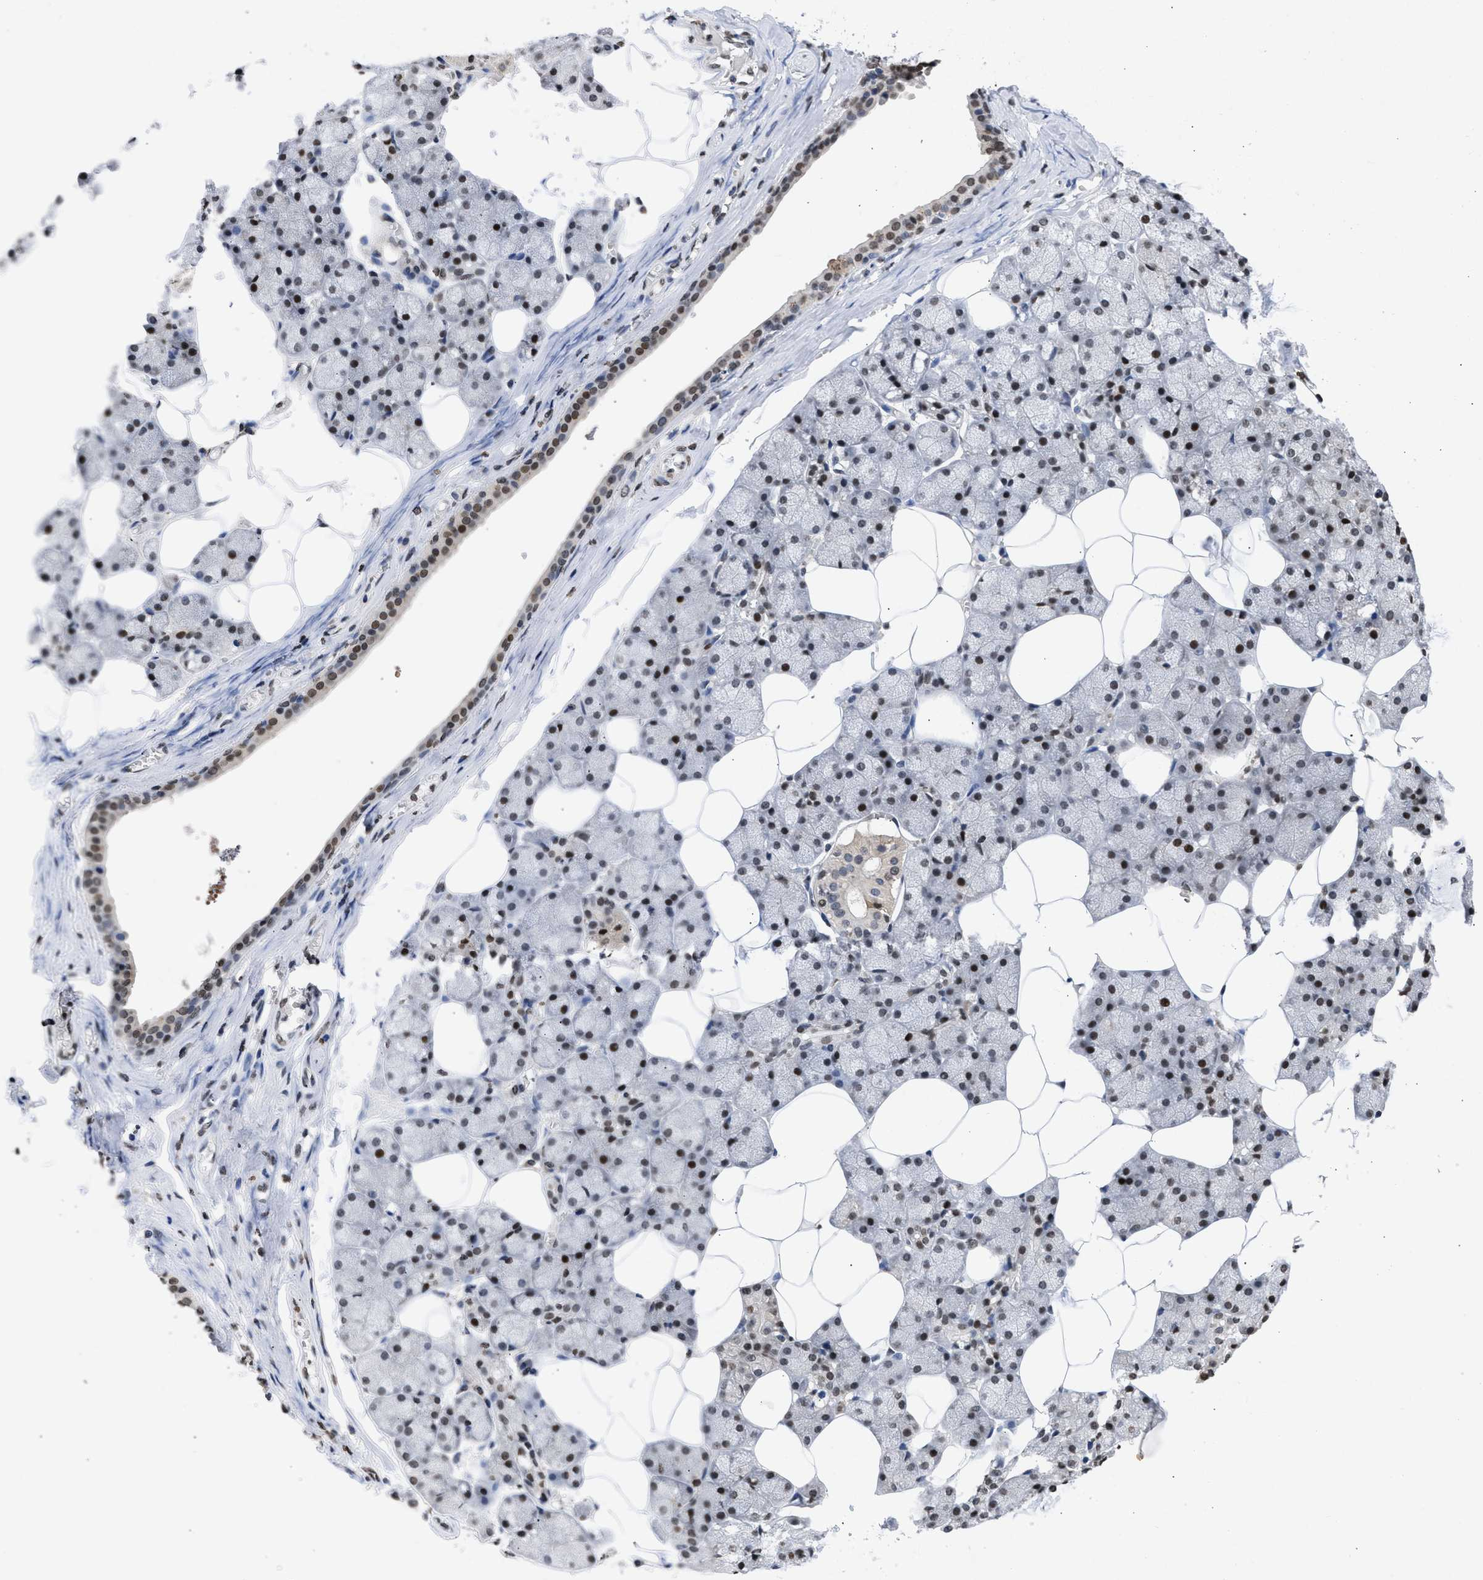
{"staining": {"intensity": "moderate", "quantity": ">75%", "location": "cytoplasmic/membranous,nuclear"}, "tissue": "salivary gland", "cell_type": "Glandular cells", "image_type": "normal", "snomed": [{"axis": "morphology", "description": "Normal tissue, NOS"}, {"axis": "topography", "description": "Salivary gland"}], "caption": "A brown stain shows moderate cytoplasmic/membranous,nuclear expression of a protein in glandular cells of unremarkable human salivary gland.", "gene": "NUP35", "patient": {"sex": "male", "age": 62}}